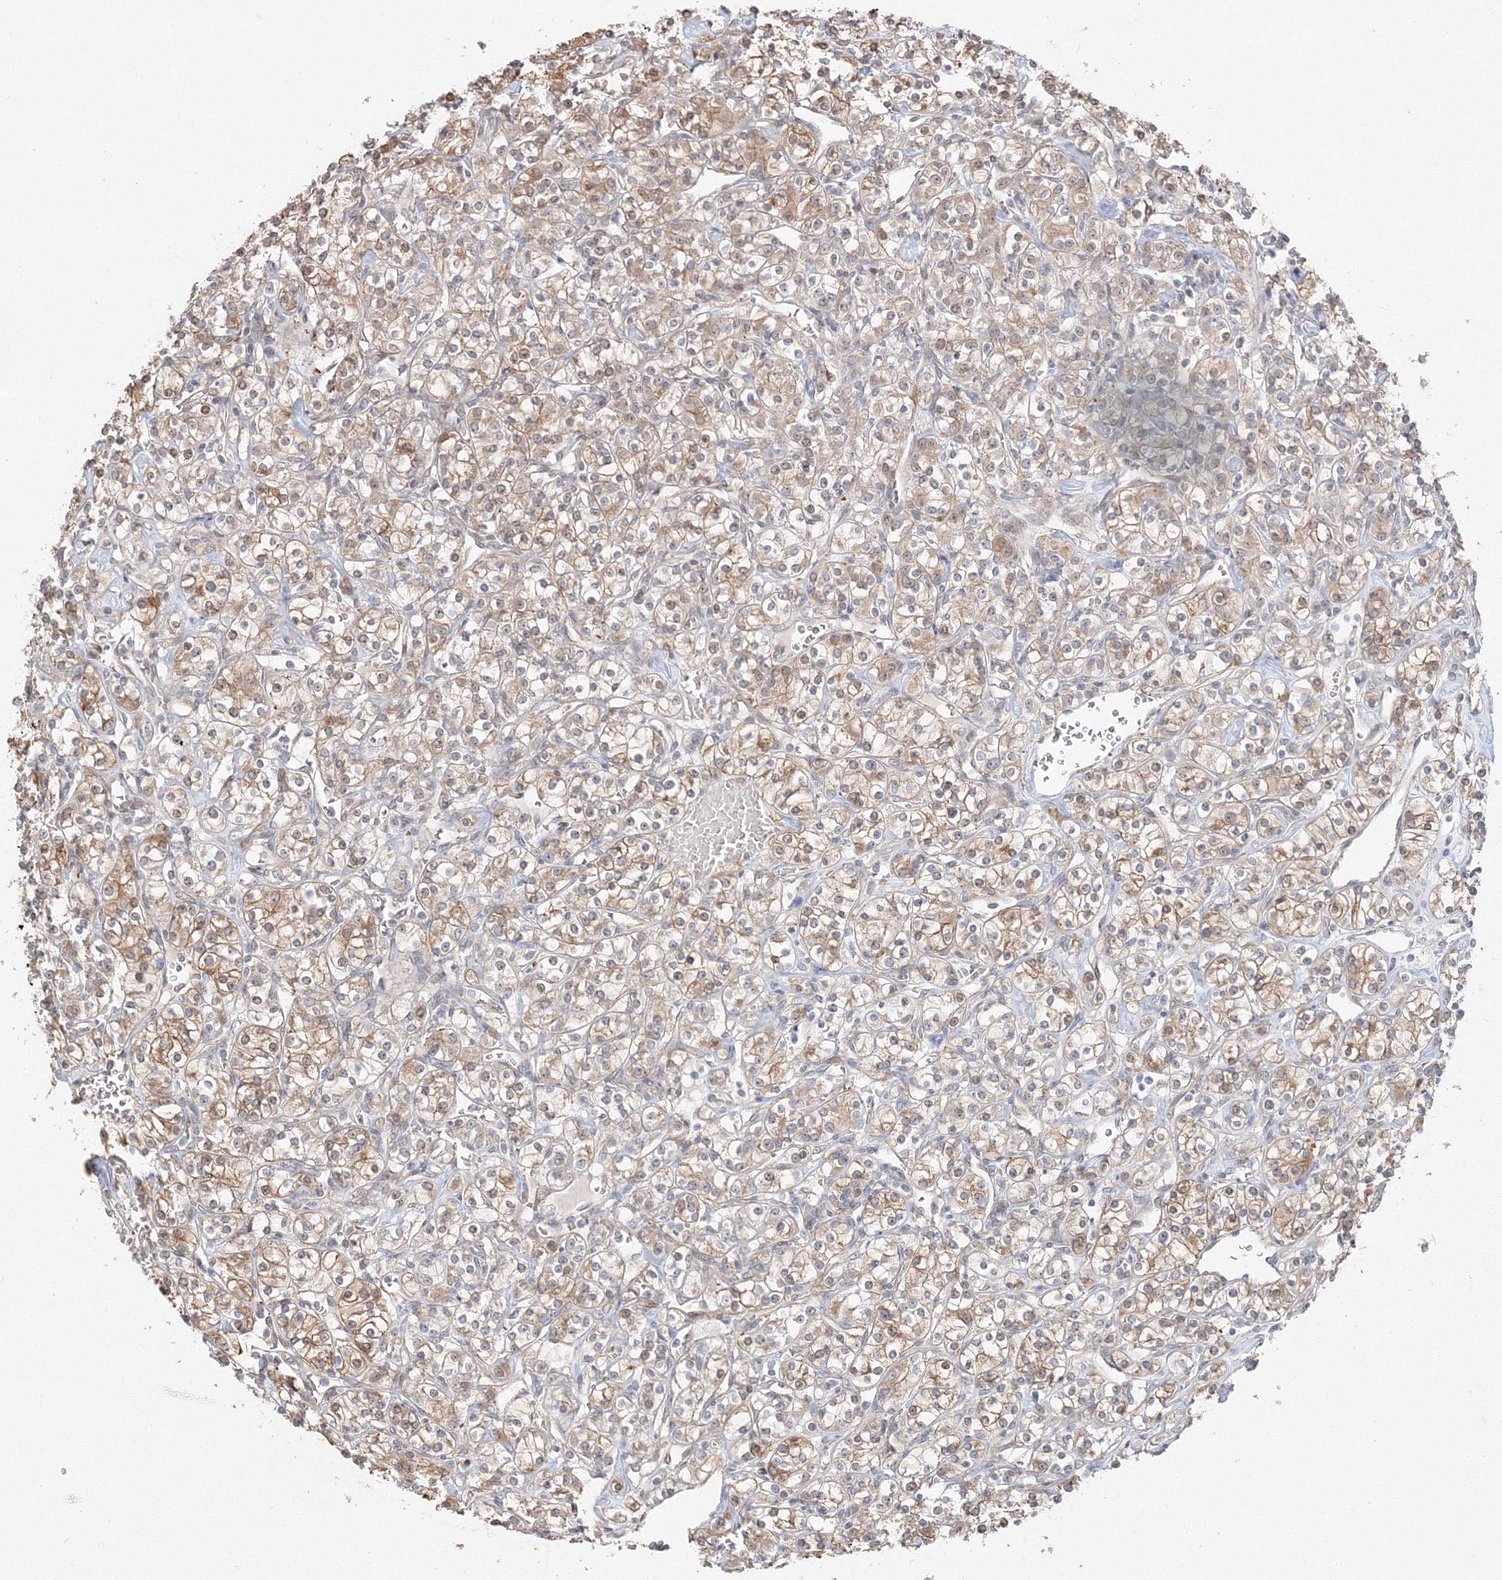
{"staining": {"intensity": "moderate", "quantity": ">75%", "location": "cytoplasmic/membranous"}, "tissue": "renal cancer", "cell_type": "Tumor cells", "image_type": "cancer", "snomed": [{"axis": "morphology", "description": "Adenocarcinoma, NOS"}, {"axis": "topography", "description": "Kidney"}], "caption": "Approximately >75% of tumor cells in human renal cancer (adenocarcinoma) show moderate cytoplasmic/membranous protein staining as visualized by brown immunohistochemical staining.", "gene": "ARHGAP21", "patient": {"sex": "male", "age": 77}}